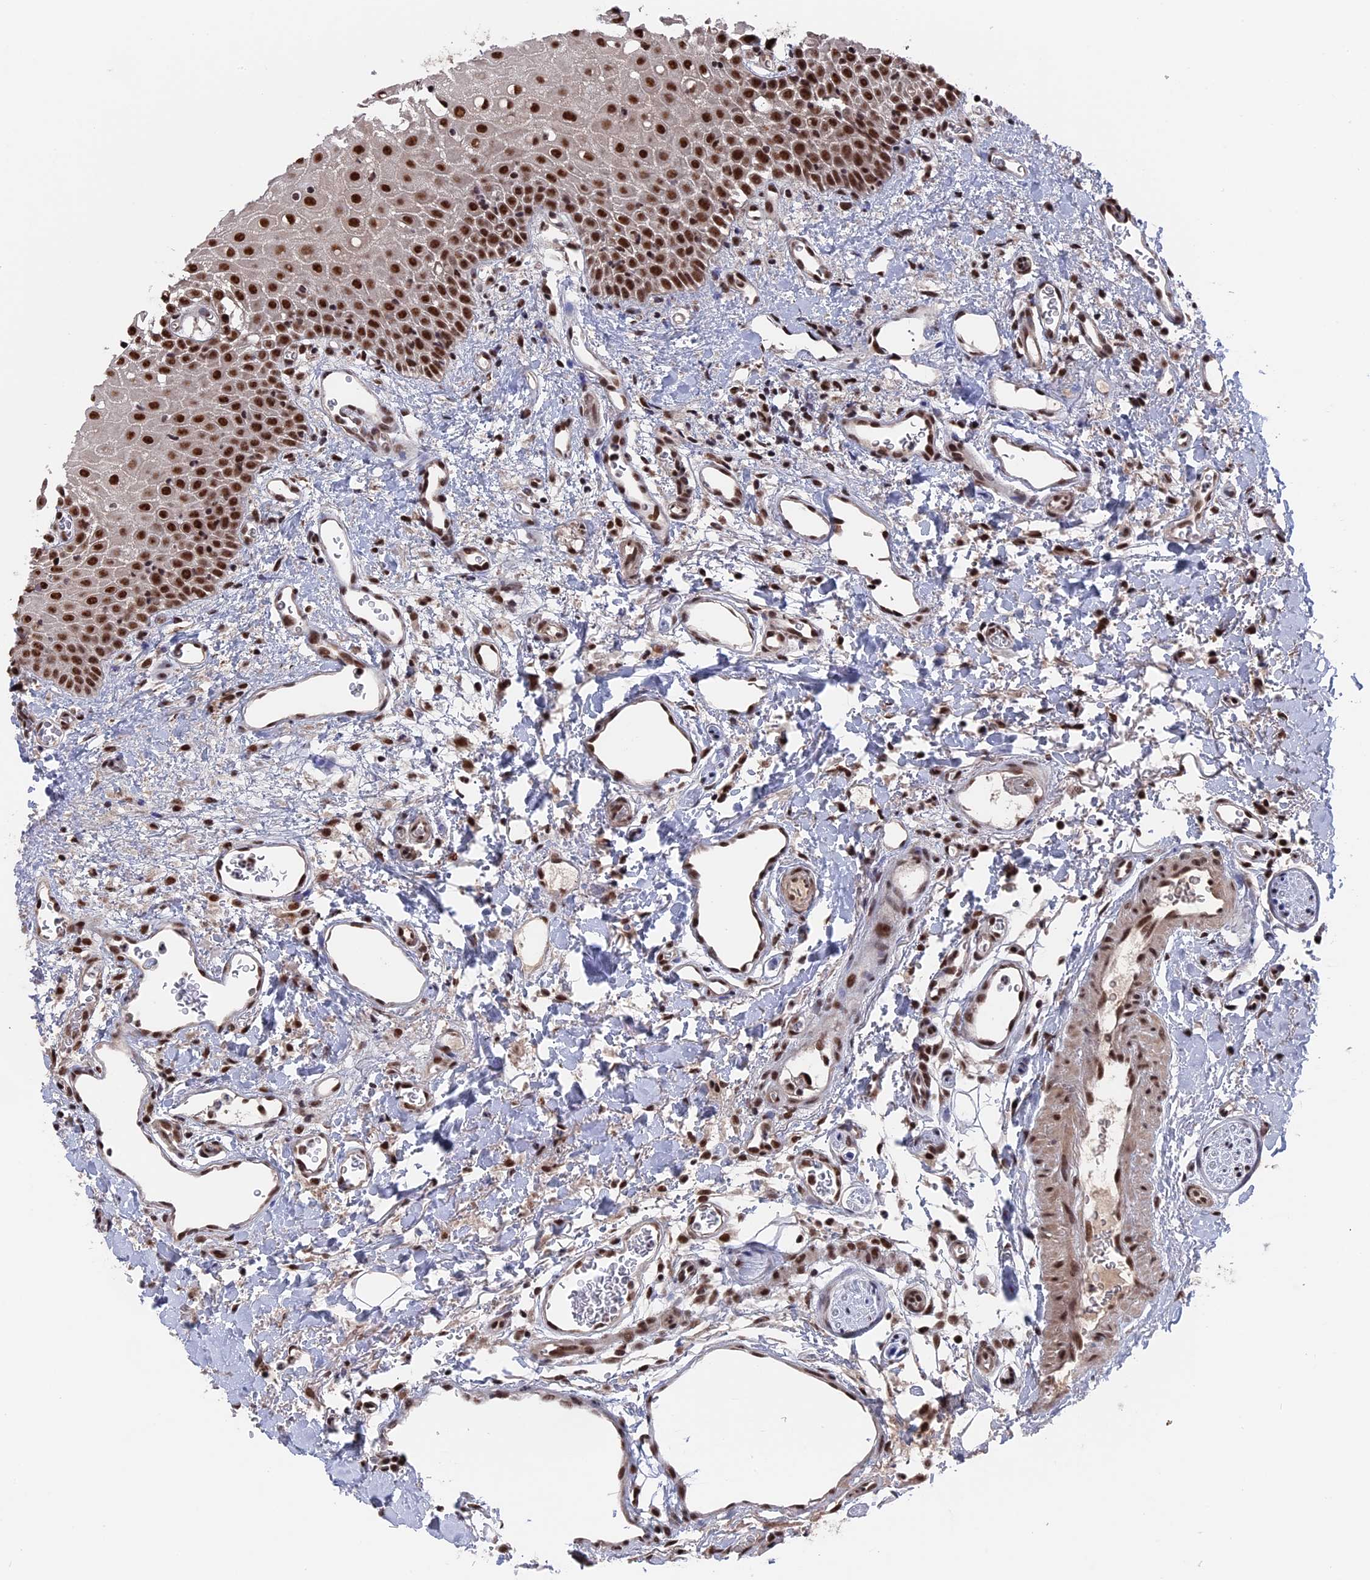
{"staining": {"intensity": "strong", "quantity": ">75%", "location": "nuclear"}, "tissue": "oral mucosa", "cell_type": "Squamous epithelial cells", "image_type": "normal", "snomed": [{"axis": "morphology", "description": "Normal tissue, NOS"}, {"axis": "topography", "description": "Oral tissue"}], "caption": "DAB immunohistochemical staining of normal human oral mucosa shows strong nuclear protein staining in approximately >75% of squamous epithelial cells. (DAB IHC, brown staining for protein, blue staining for nuclei).", "gene": "SF3A2", "patient": {"sex": "female", "age": 70}}